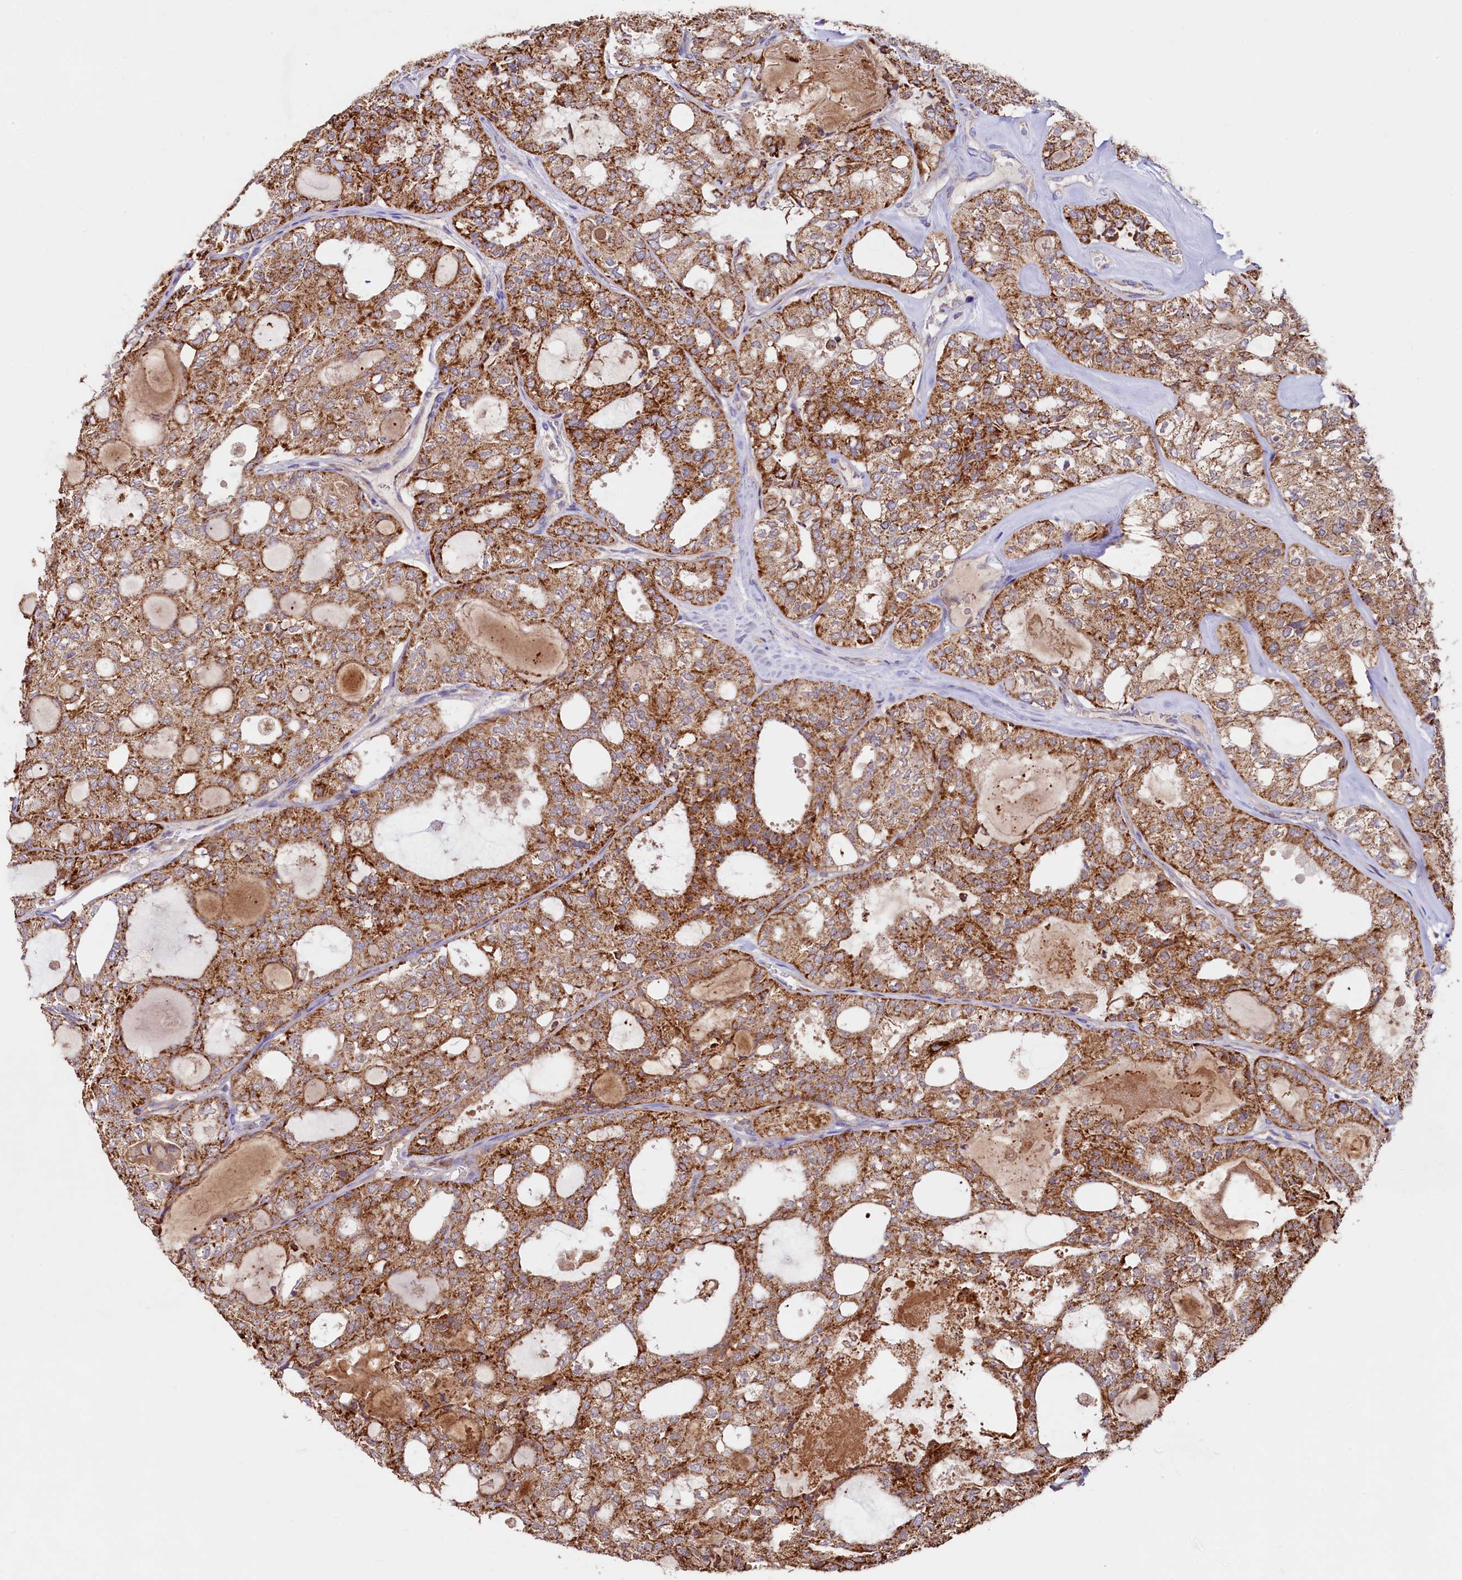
{"staining": {"intensity": "strong", "quantity": ">75%", "location": "cytoplasmic/membranous"}, "tissue": "thyroid cancer", "cell_type": "Tumor cells", "image_type": "cancer", "snomed": [{"axis": "morphology", "description": "Follicular adenoma carcinoma, NOS"}, {"axis": "topography", "description": "Thyroid gland"}], "caption": "About >75% of tumor cells in thyroid cancer (follicular adenoma carcinoma) exhibit strong cytoplasmic/membranous protein expression as visualized by brown immunohistochemical staining.", "gene": "CIAO3", "patient": {"sex": "male", "age": 75}}